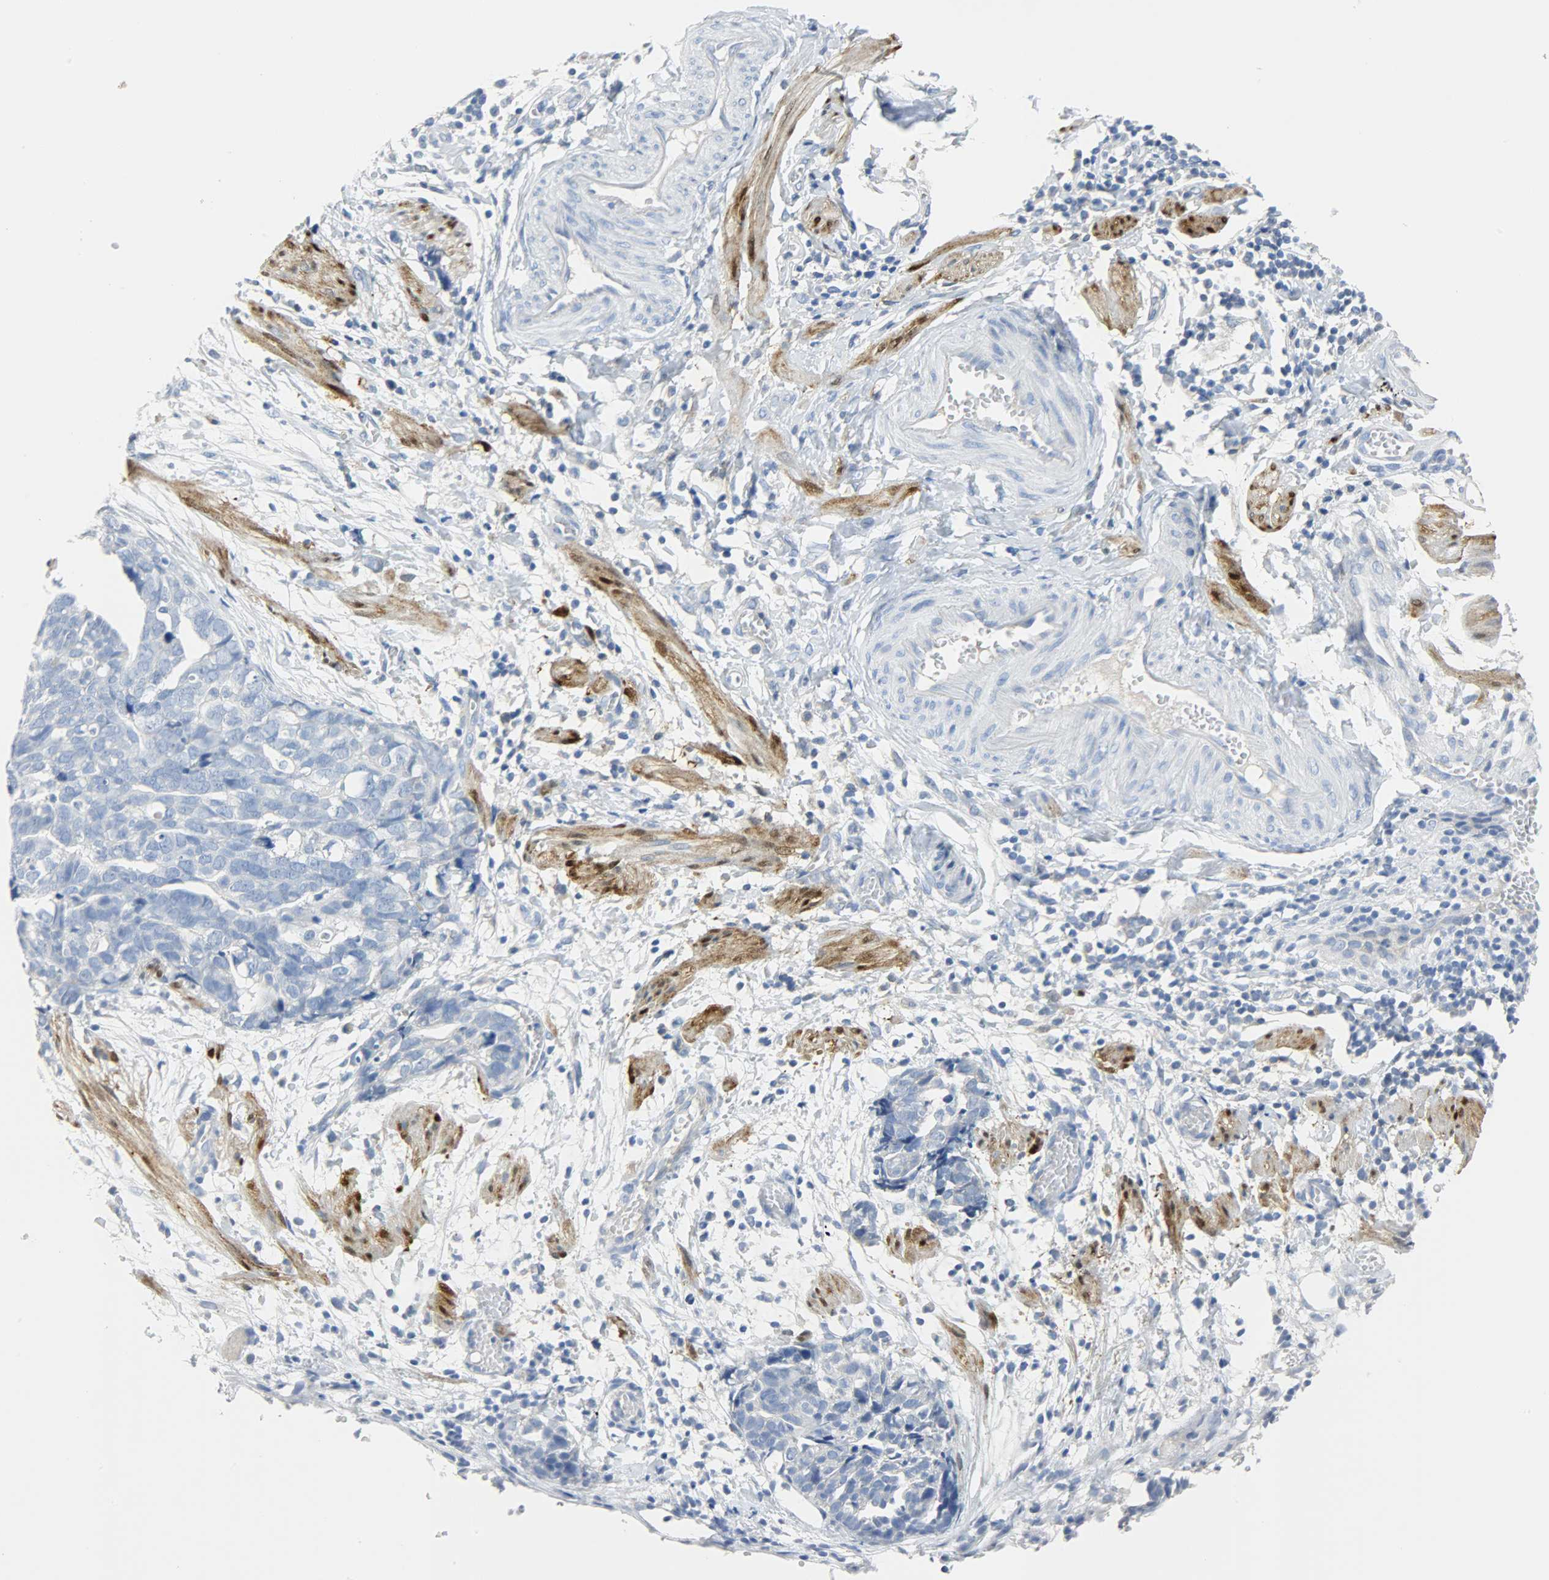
{"staining": {"intensity": "negative", "quantity": "none", "location": "none"}, "tissue": "ovarian cancer", "cell_type": "Tumor cells", "image_type": "cancer", "snomed": [{"axis": "morphology", "description": "Normal tissue, NOS"}, {"axis": "morphology", "description": "Cystadenocarcinoma, serous, NOS"}, {"axis": "topography", "description": "Fallopian tube"}, {"axis": "topography", "description": "Ovary"}], "caption": "DAB immunohistochemical staining of human ovarian cancer exhibits no significant positivity in tumor cells.", "gene": "CA3", "patient": {"sex": "female", "age": 56}}